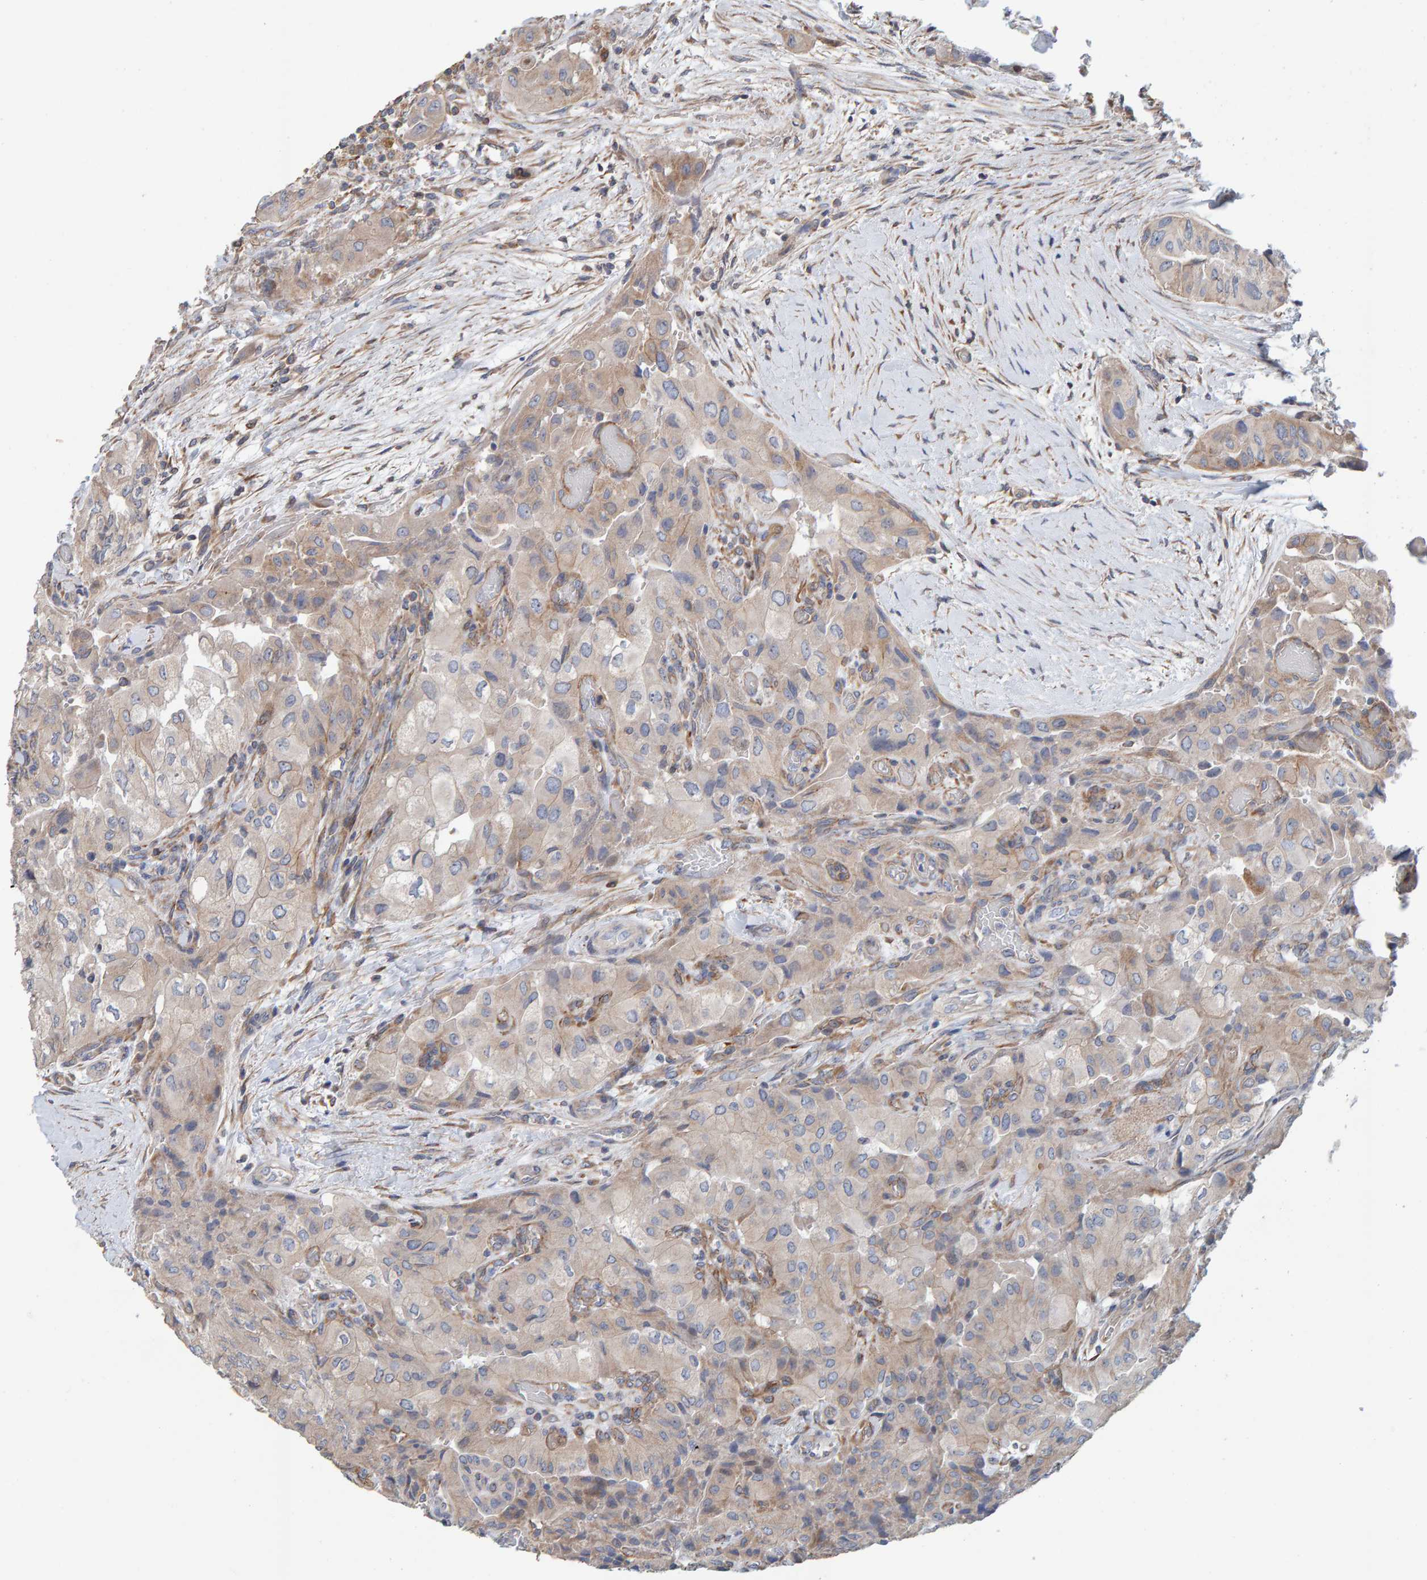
{"staining": {"intensity": "weak", "quantity": ">75%", "location": "cytoplasmic/membranous"}, "tissue": "thyroid cancer", "cell_type": "Tumor cells", "image_type": "cancer", "snomed": [{"axis": "morphology", "description": "Papillary adenocarcinoma, NOS"}, {"axis": "topography", "description": "Thyroid gland"}], "caption": "Protein staining of thyroid cancer (papillary adenocarcinoma) tissue demonstrates weak cytoplasmic/membranous expression in about >75% of tumor cells.", "gene": "RGP1", "patient": {"sex": "female", "age": 59}}